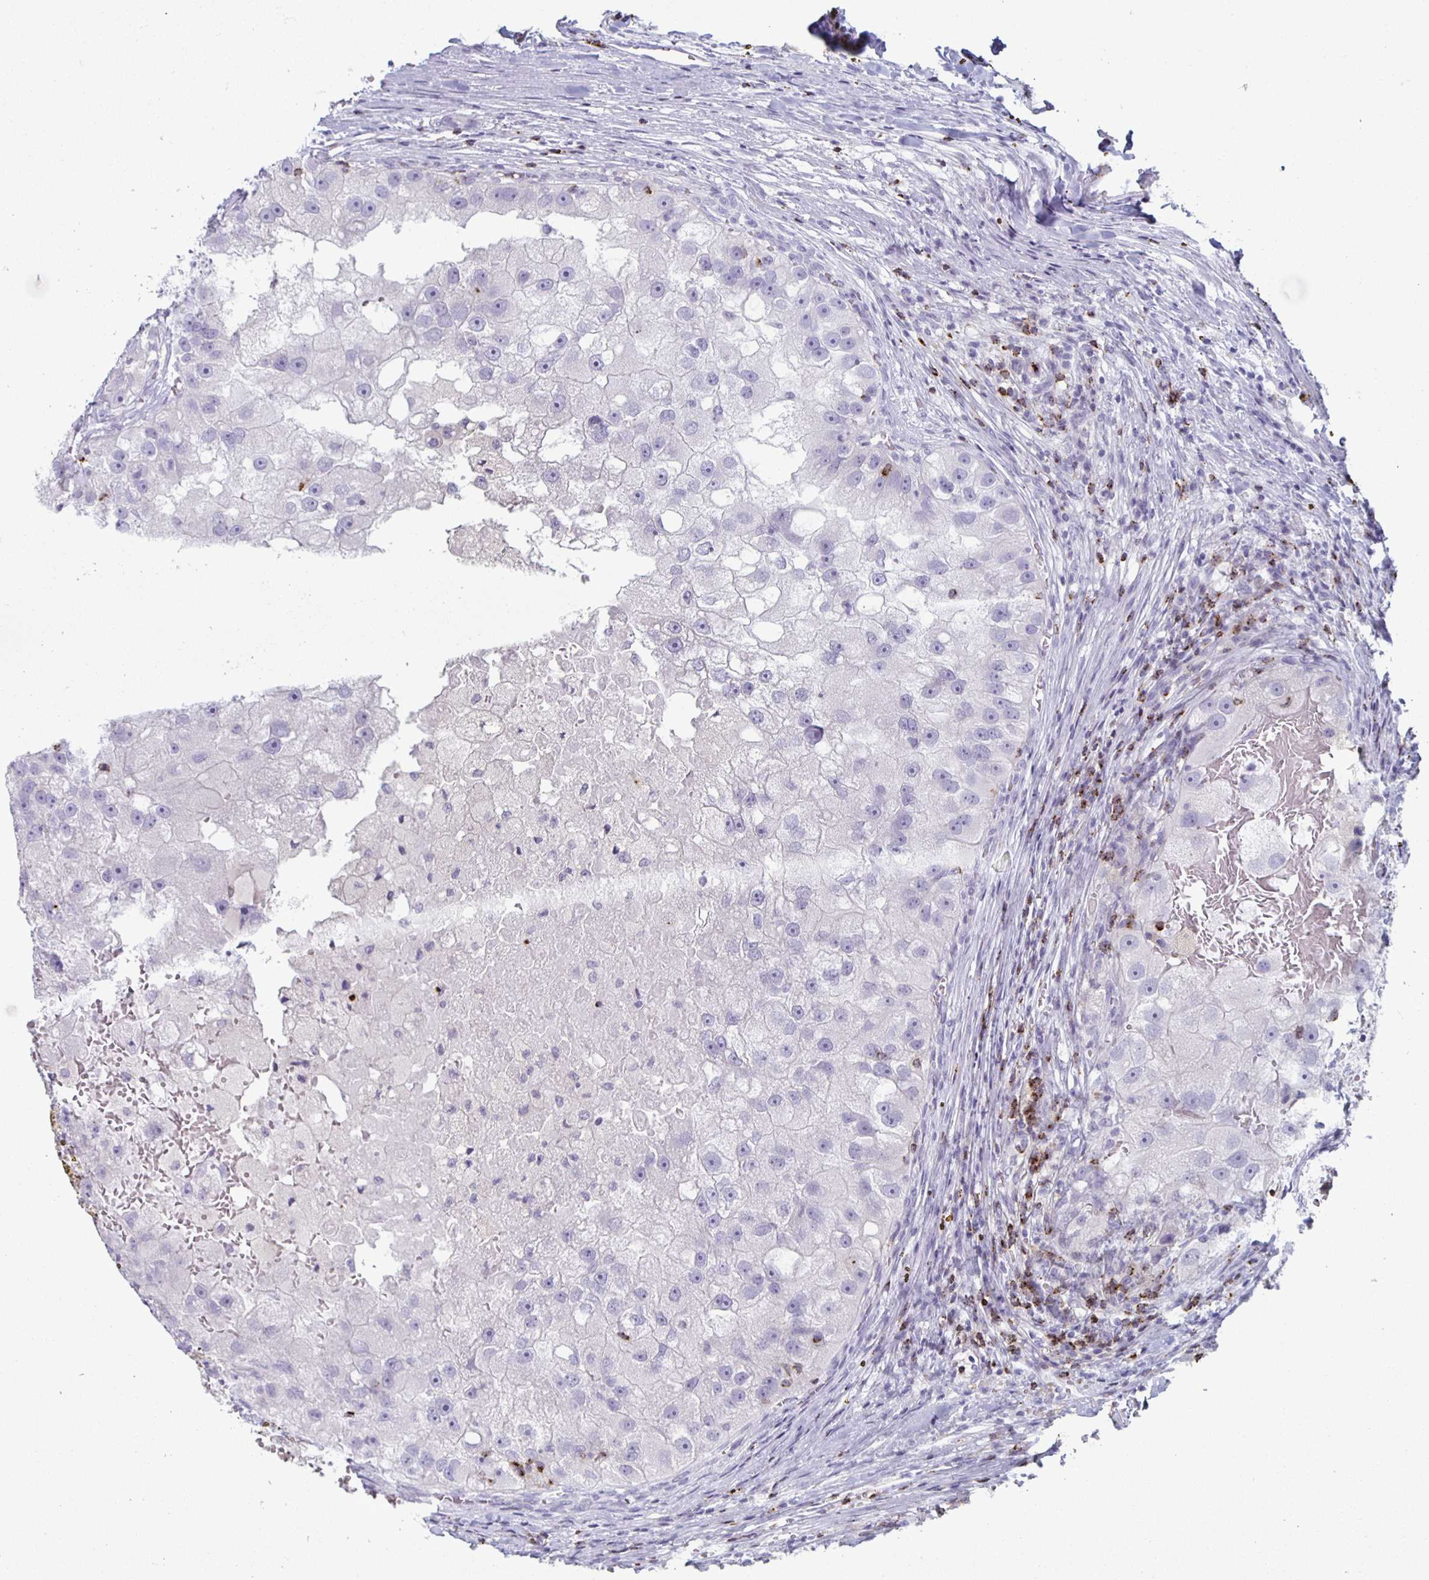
{"staining": {"intensity": "negative", "quantity": "none", "location": "none"}, "tissue": "renal cancer", "cell_type": "Tumor cells", "image_type": "cancer", "snomed": [{"axis": "morphology", "description": "Adenocarcinoma, NOS"}, {"axis": "topography", "description": "Kidney"}], "caption": "IHC image of human adenocarcinoma (renal) stained for a protein (brown), which reveals no staining in tumor cells.", "gene": "GZMK", "patient": {"sex": "male", "age": 63}}